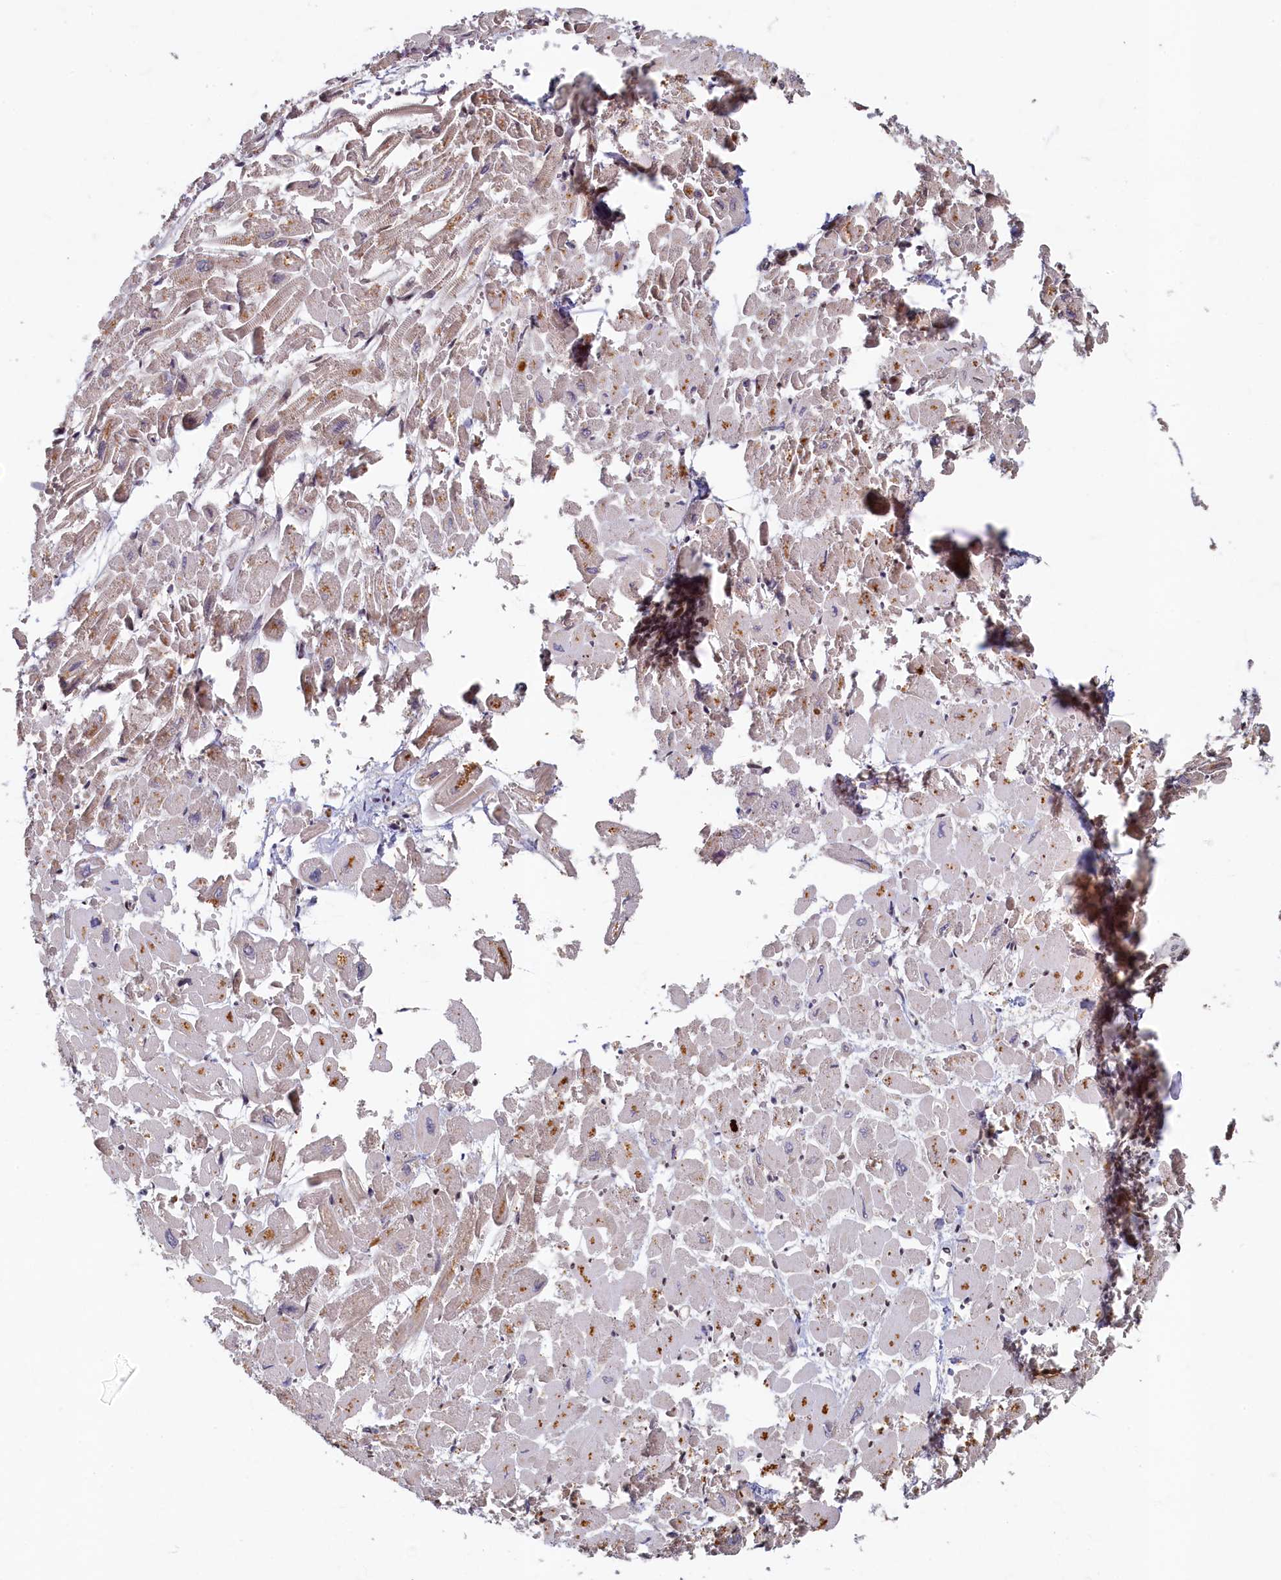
{"staining": {"intensity": "moderate", "quantity": "<25%", "location": "cytoplasmic/membranous,nuclear"}, "tissue": "heart muscle", "cell_type": "Cardiomyocytes", "image_type": "normal", "snomed": [{"axis": "morphology", "description": "Normal tissue, NOS"}, {"axis": "topography", "description": "Heart"}], "caption": "Cardiomyocytes show moderate cytoplasmic/membranous,nuclear positivity in about <25% of cells in benign heart muscle.", "gene": "CKAP2L", "patient": {"sex": "male", "age": 54}}